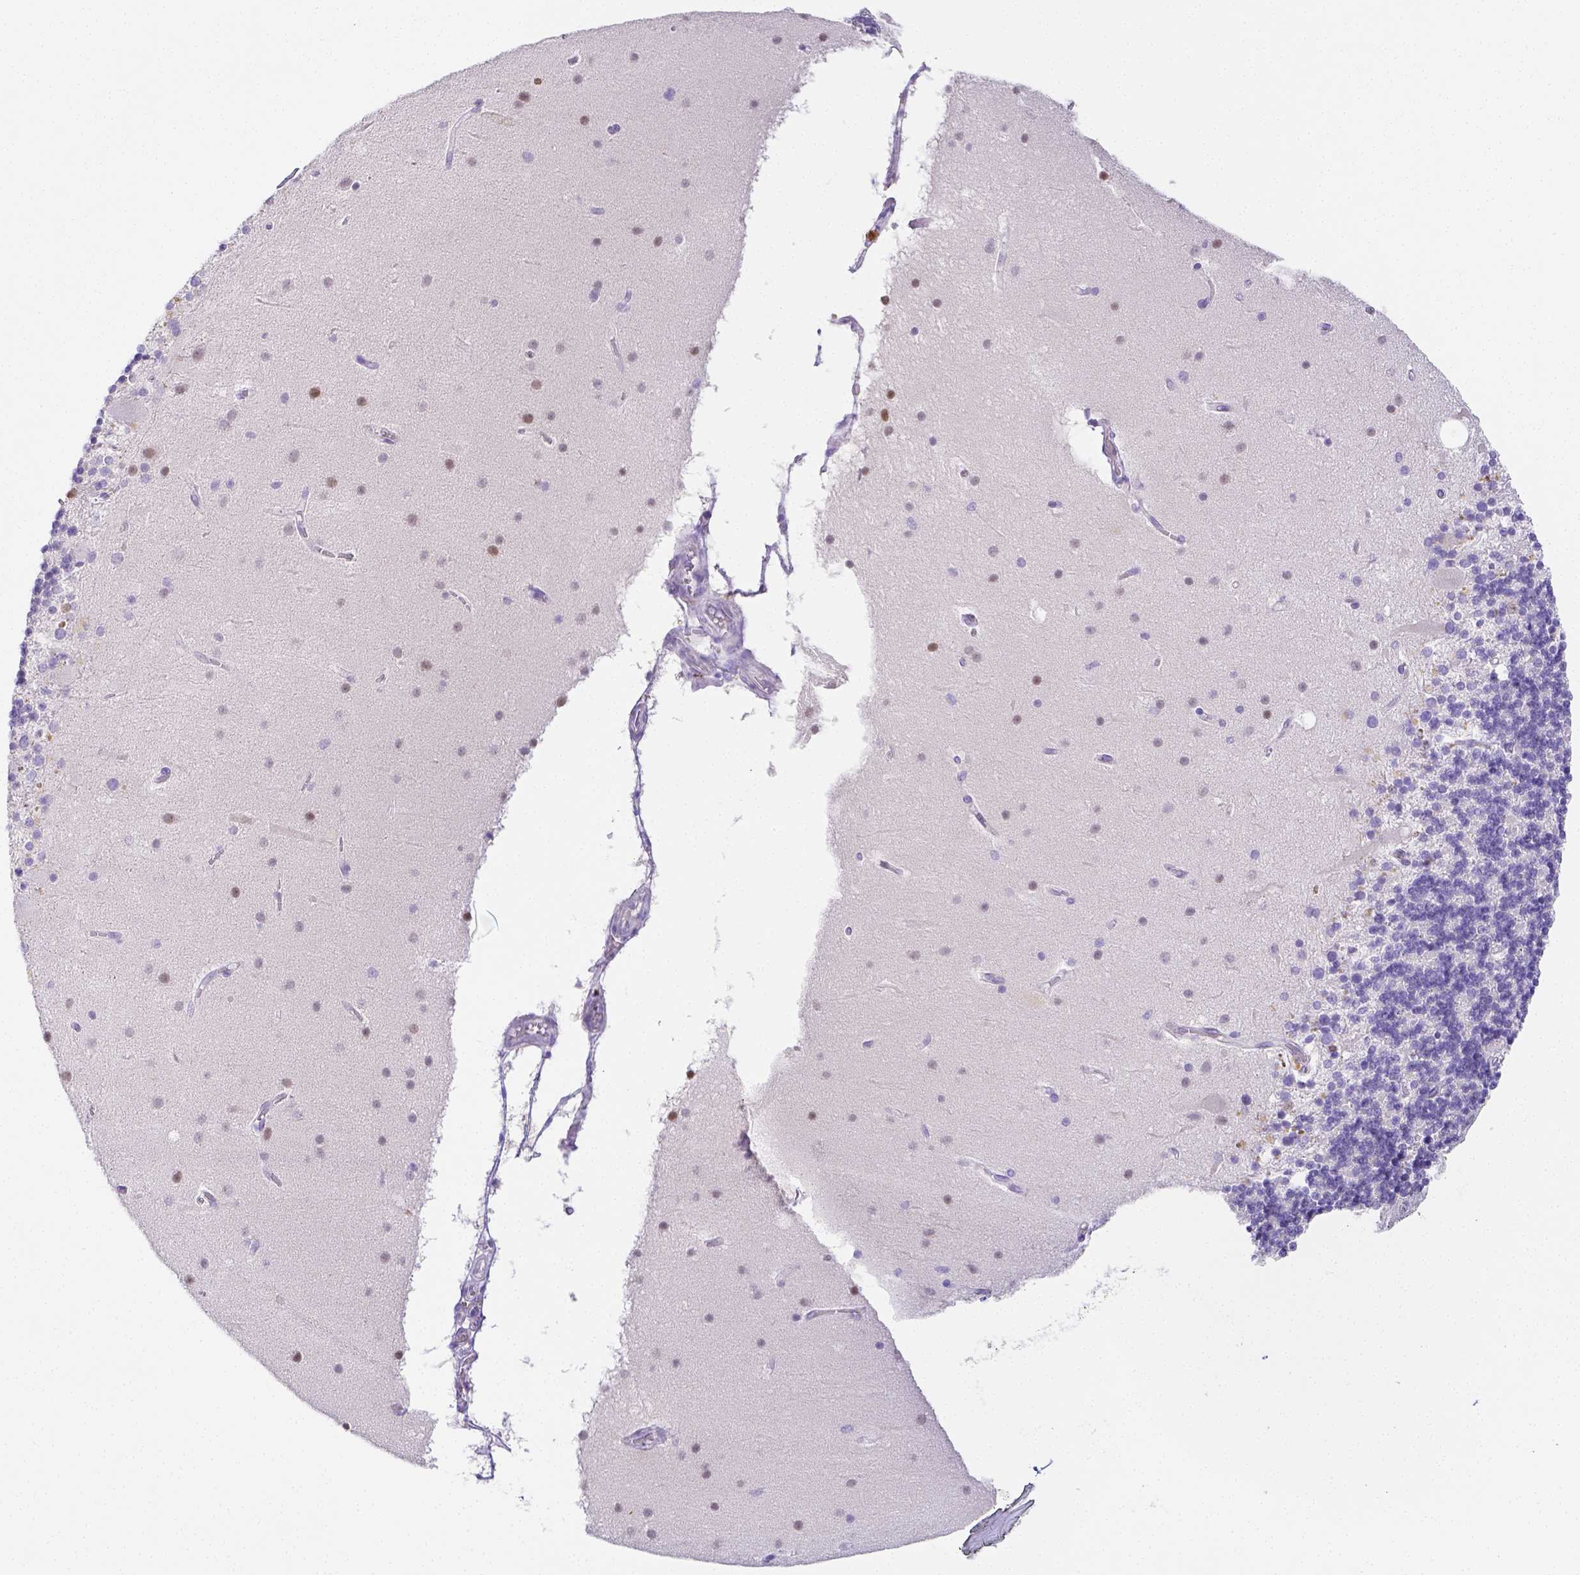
{"staining": {"intensity": "negative", "quantity": "none", "location": "none"}, "tissue": "cerebellum", "cell_type": "Cells in granular layer", "image_type": "normal", "snomed": [{"axis": "morphology", "description": "Normal tissue, NOS"}, {"axis": "topography", "description": "Cerebellum"}], "caption": "Histopathology image shows no protein positivity in cells in granular layer of normal cerebellum. (DAB (3,3'-diaminobenzidine) immunohistochemistry with hematoxylin counter stain).", "gene": "ARHGAP36", "patient": {"sex": "male", "age": 70}}